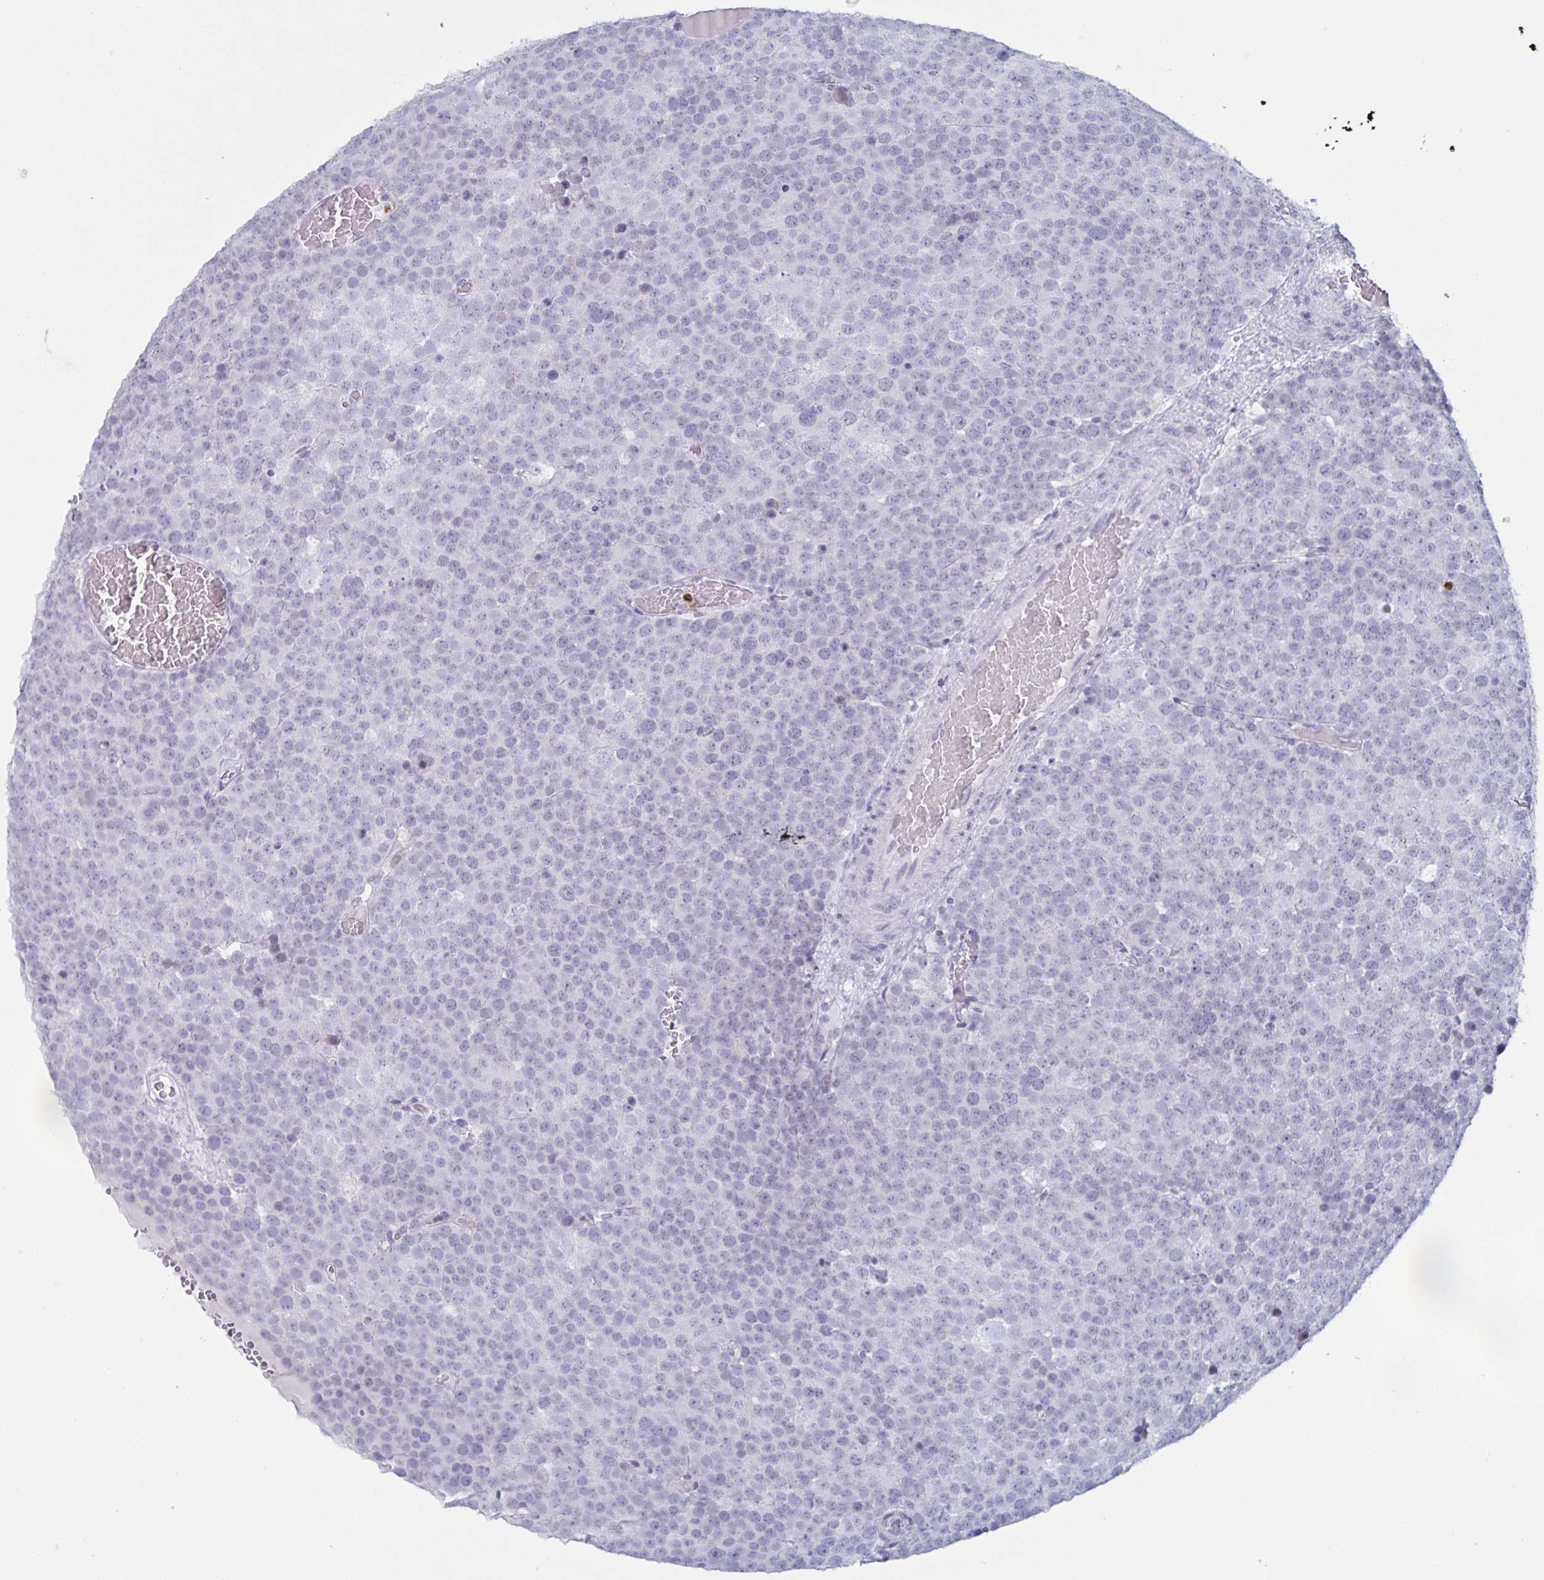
{"staining": {"intensity": "negative", "quantity": "none", "location": "none"}, "tissue": "testis cancer", "cell_type": "Tumor cells", "image_type": "cancer", "snomed": [{"axis": "morphology", "description": "Seminoma, NOS"}, {"axis": "topography", "description": "Testis"}], "caption": "Immunohistochemical staining of testis cancer shows no significant positivity in tumor cells.", "gene": "CYP4F11", "patient": {"sex": "male", "age": 71}}